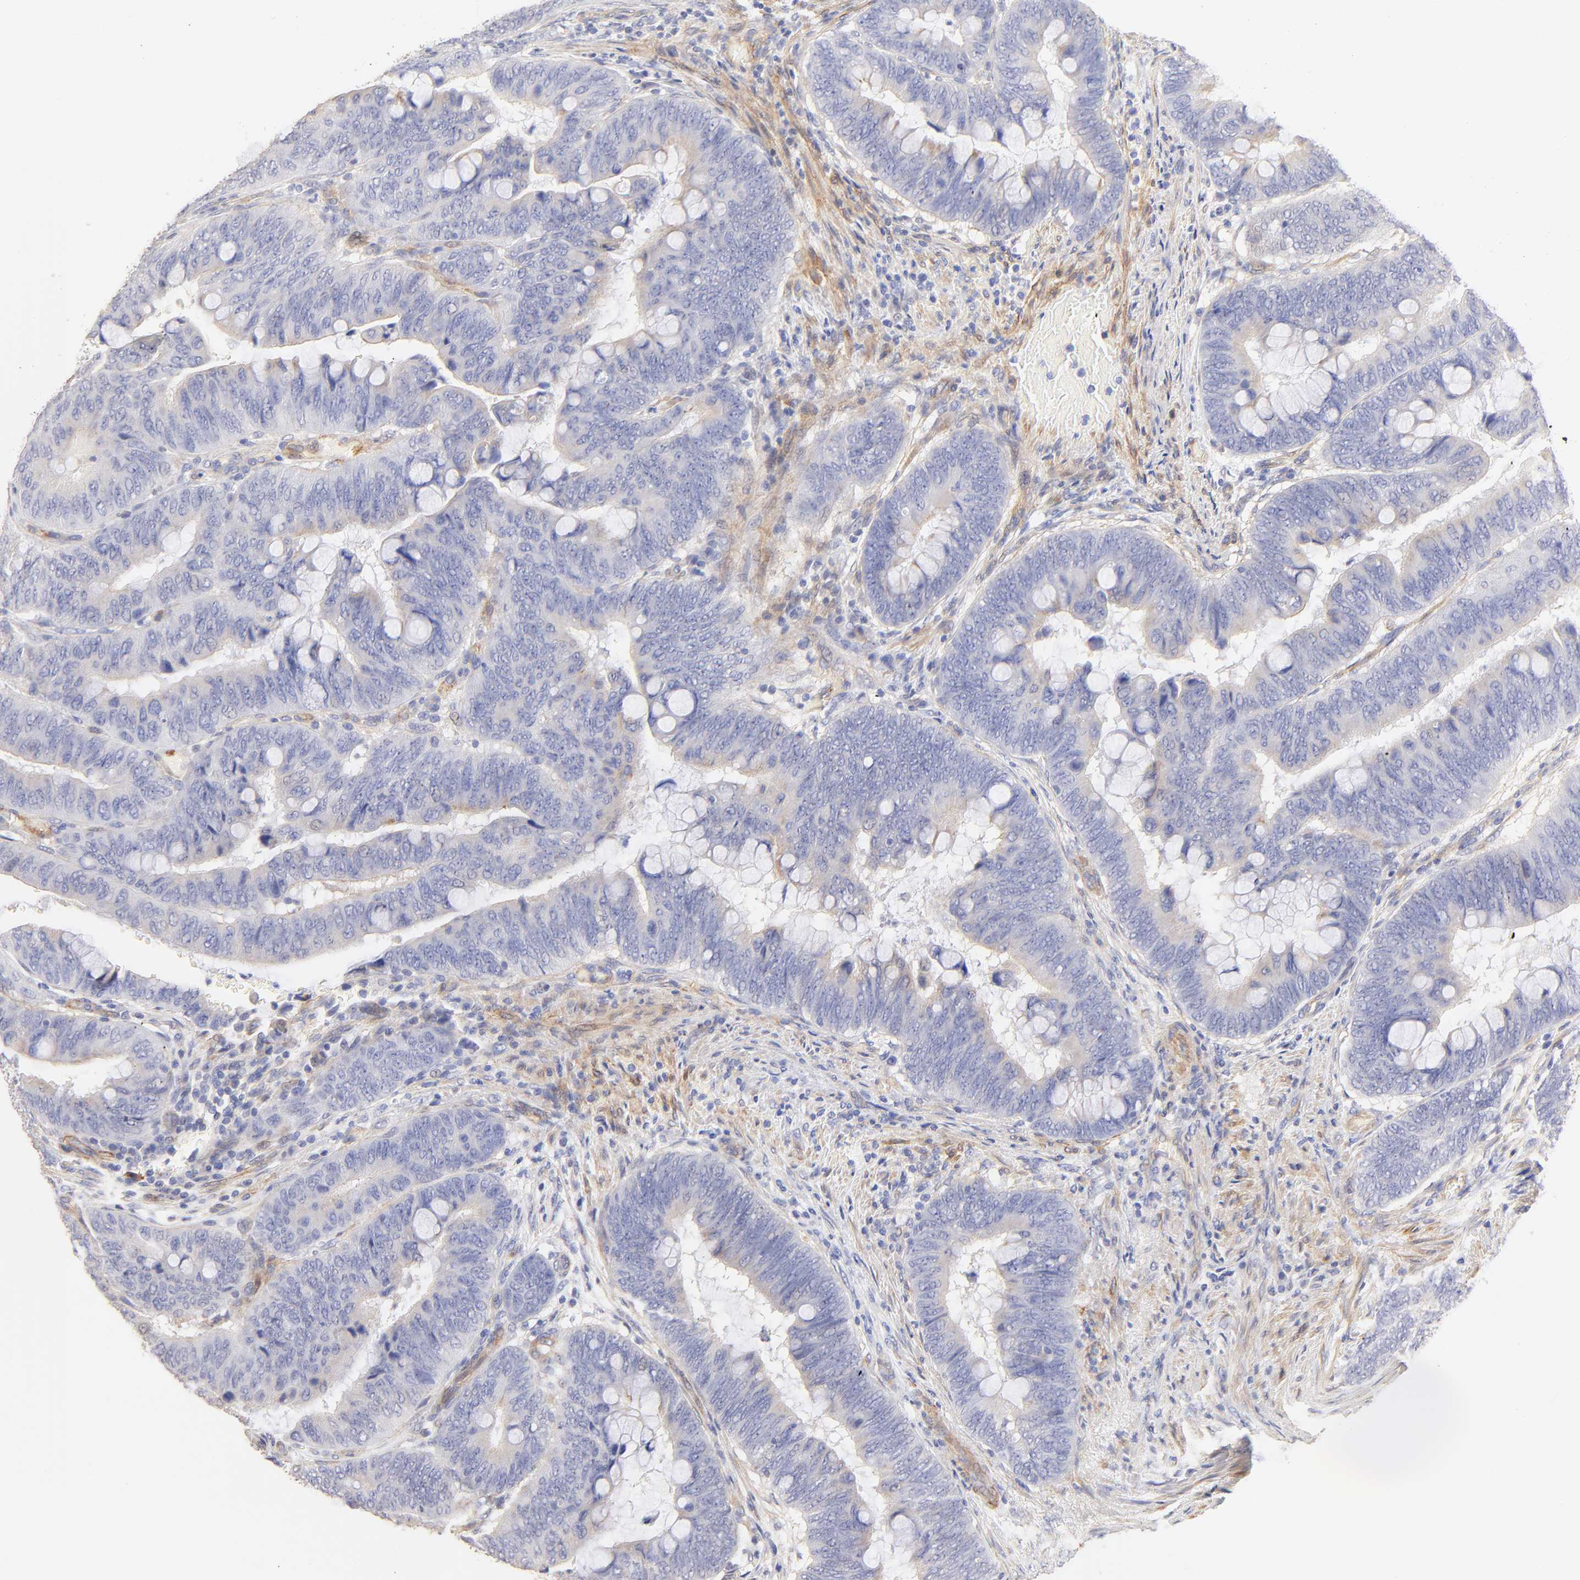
{"staining": {"intensity": "weak", "quantity": "25%-75%", "location": "cytoplasmic/membranous"}, "tissue": "colorectal cancer", "cell_type": "Tumor cells", "image_type": "cancer", "snomed": [{"axis": "morphology", "description": "Normal tissue, NOS"}, {"axis": "morphology", "description": "Adenocarcinoma, NOS"}, {"axis": "topography", "description": "Rectum"}], "caption": "There is low levels of weak cytoplasmic/membranous positivity in tumor cells of colorectal cancer (adenocarcinoma), as demonstrated by immunohistochemical staining (brown color).", "gene": "ACTRT1", "patient": {"sex": "male", "age": 92}}